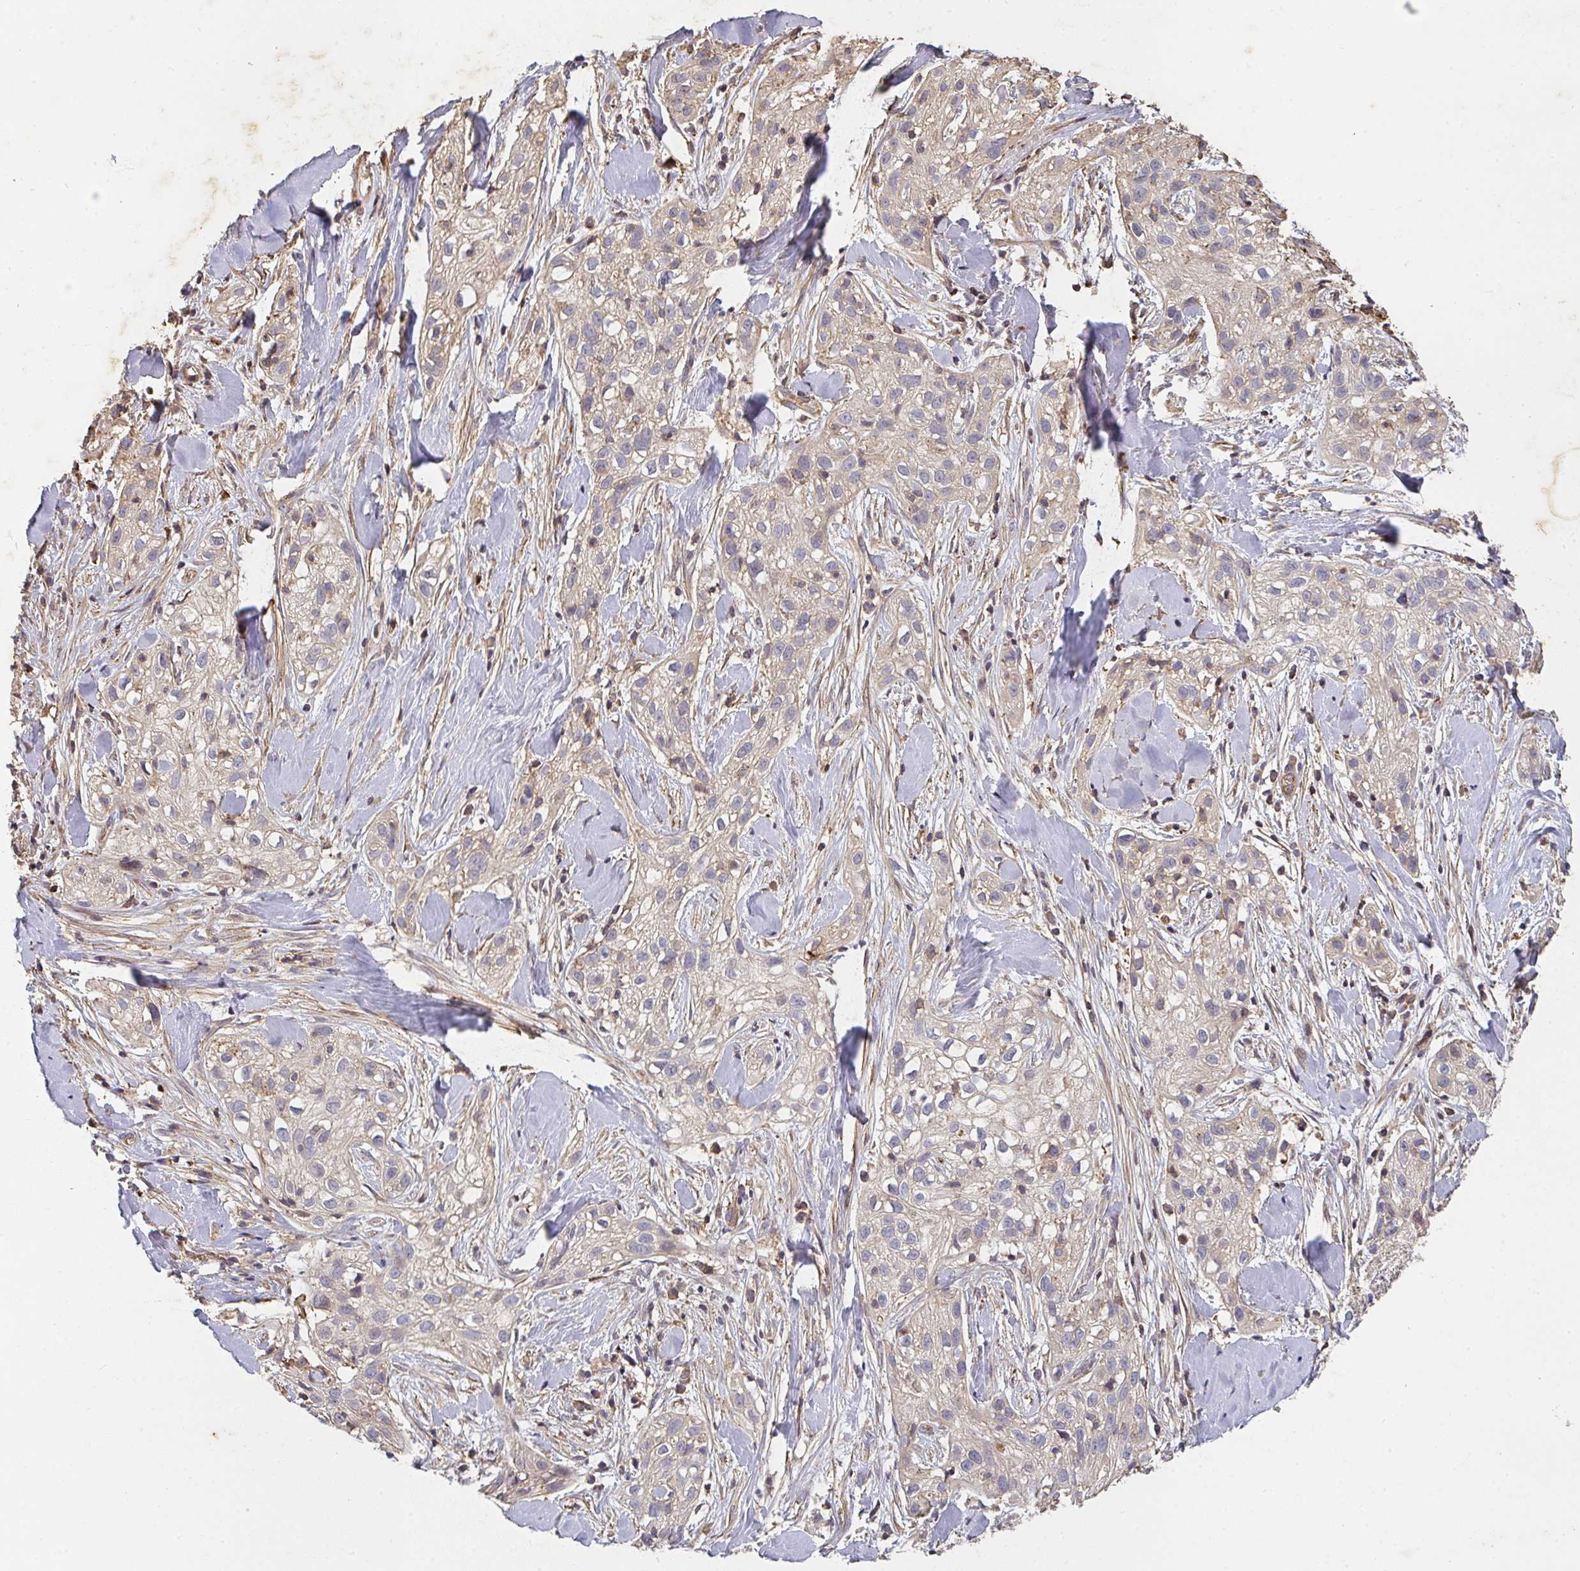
{"staining": {"intensity": "weak", "quantity": "<25%", "location": "cytoplasmic/membranous"}, "tissue": "skin cancer", "cell_type": "Tumor cells", "image_type": "cancer", "snomed": [{"axis": "morphology", "description": "Squamous cell carcinoma, NOS"}, {"axis": "topography", "description": "Skin"}], "caption": "Tumor cells are negative for brown protein staining in skin squamous cell carcinoma. (Brightfield microscopy of DAB (3,3'-diaminobenzidine) immunohistochemistry at high magnification).", "gene": "TNMD", "patient": {"sex": "male", "age": 82}}